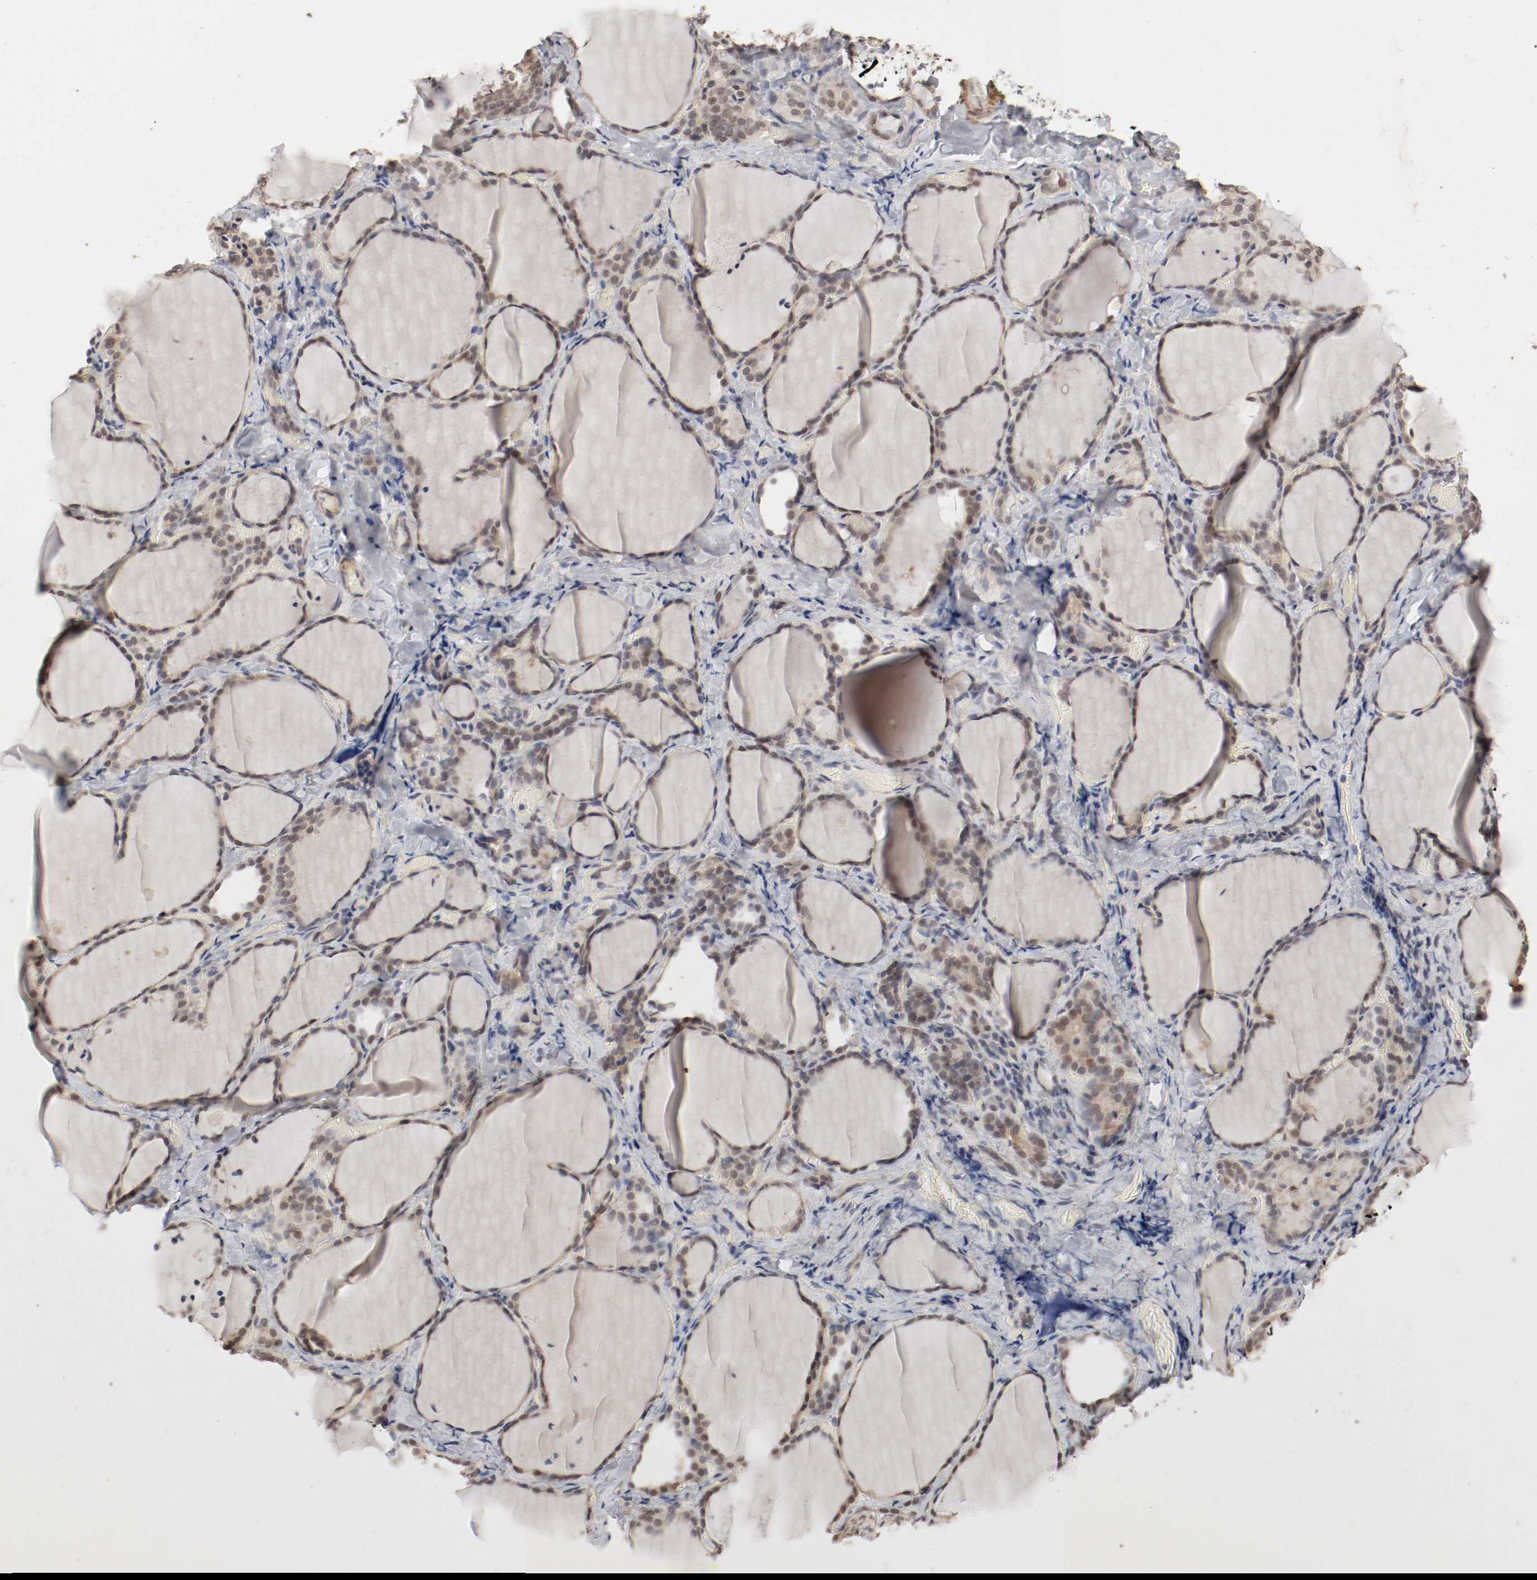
{"staining": {"intensity": "moderate", "quantity": ">75%", "location": "cytoplasmic/membranous,nuclear"}, "tissue": "thyroid gland", "cell_type": "Glandular cells", "image_type": "normal", "snomed": [{"axis": "morphology", "description": "Normal tissue, NOS"}, {"axis": "morphology", "description": "Papillary adenocarcinoma, NOS"}, {"axis": "topography", "description": "Thyroid gland"}], "caption": "Immunohistochemistry image of normal thyroid gland: thyroid gland stained using immunohistochemistry (IHC) displays medium levels of moderate protein expression localized specifically in the cytoplasmic/membranous,nuclear of glandular cells, appearing as a cytoplasmic/membranous,nuclear brown color.", "gene": "CSNK2B", "patient": {"sex": "female", "age": 30}}